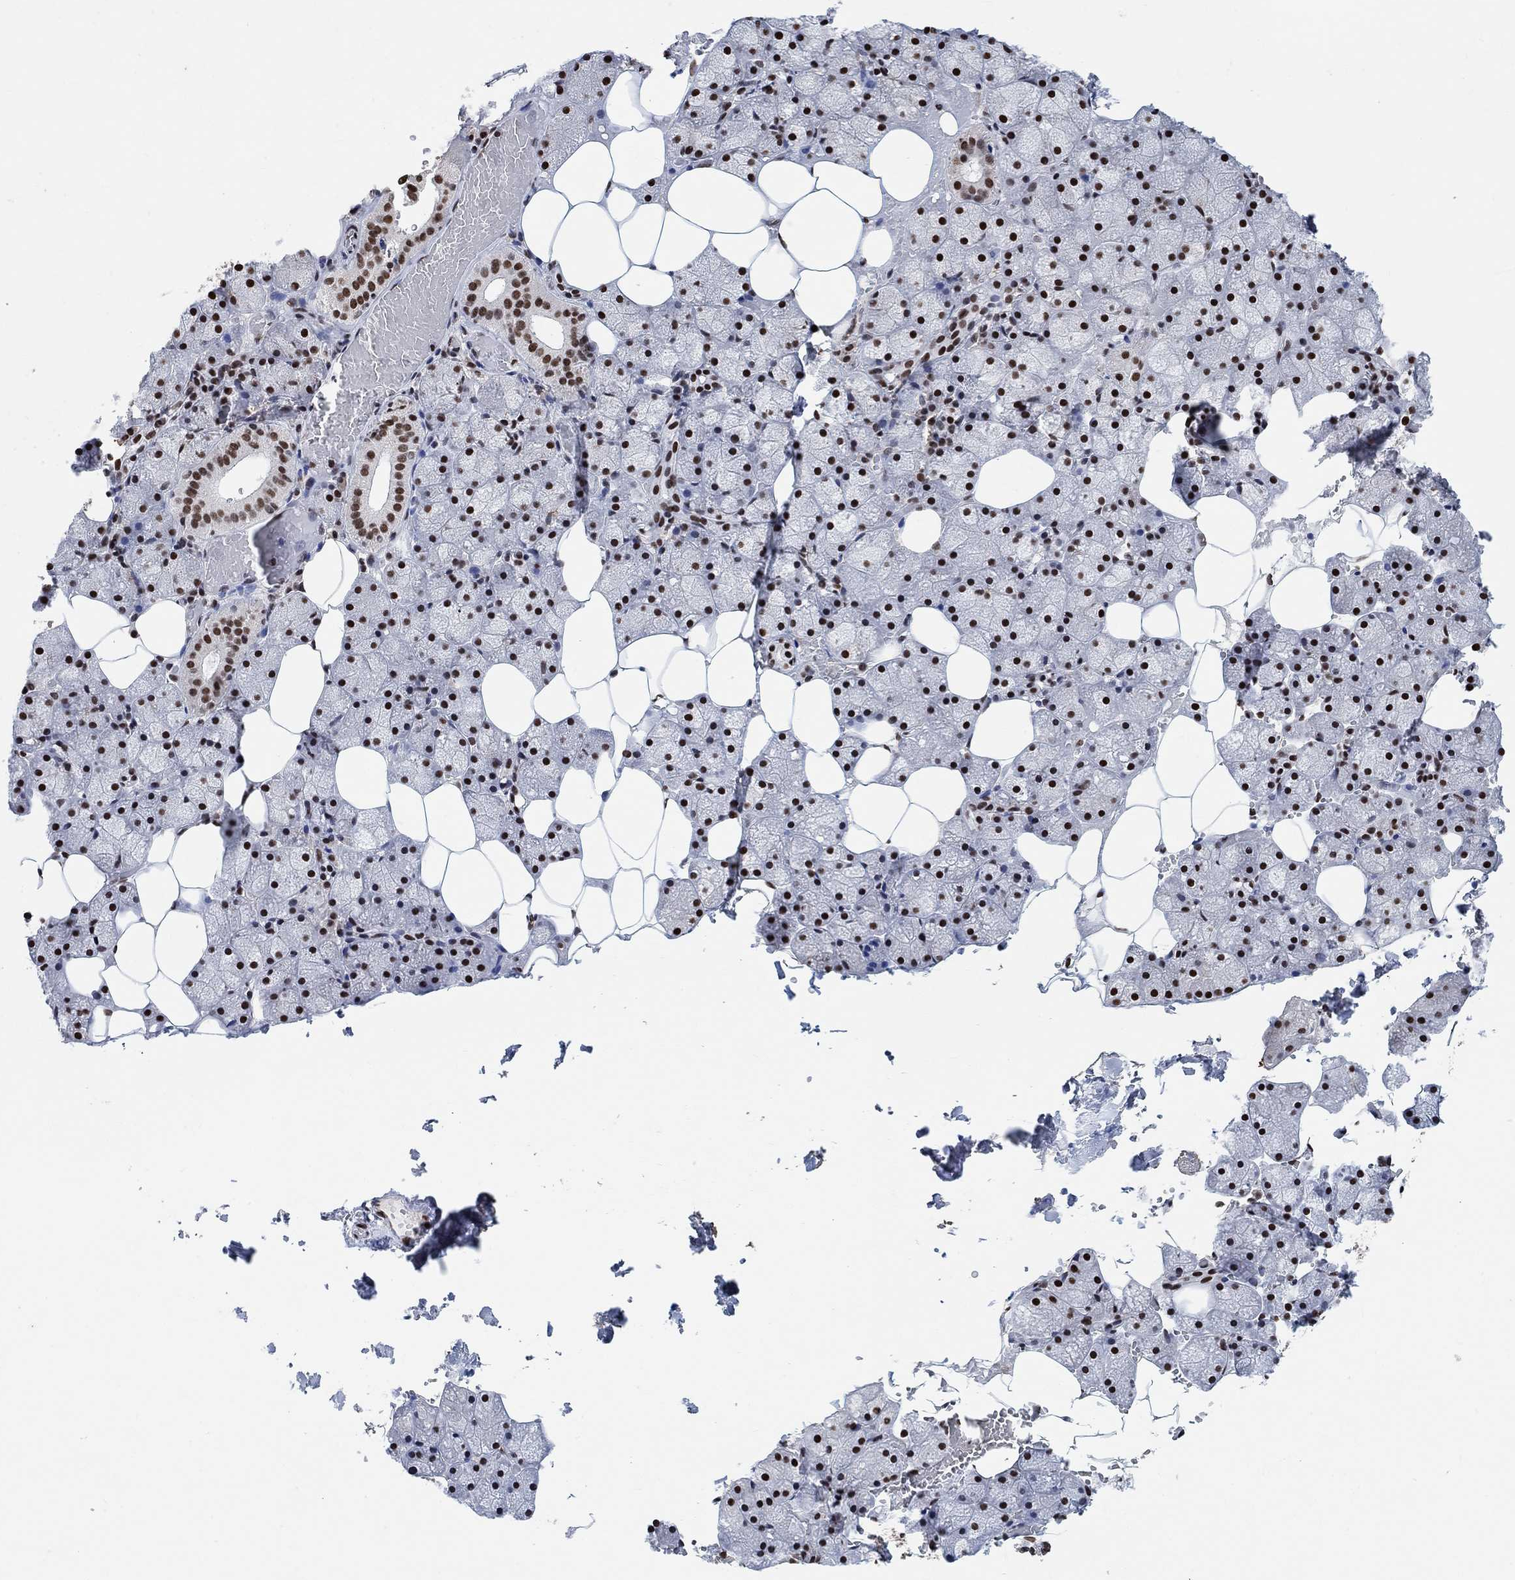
{"staining": {"intensity": "strong", "quantity": ">75%", "location": "nuclear"}, "tissue": "salivary gland", "cell_type": "Glandular cells", "image_type": "normal", "snomed": [{"axis": "morphology", "description": "Normal tissue, NOS"}, {"axis": "topography", "description": "Salivary gland"}], "caption": "An immunohistochemistry (IHC) histopathology image of normal tissue is shown. Protein staining in brown shows strong nuclear positivity in salivary gland within glandular cells.", "gene": "USP39", "patient": {"sex": "male", "age": 38}}